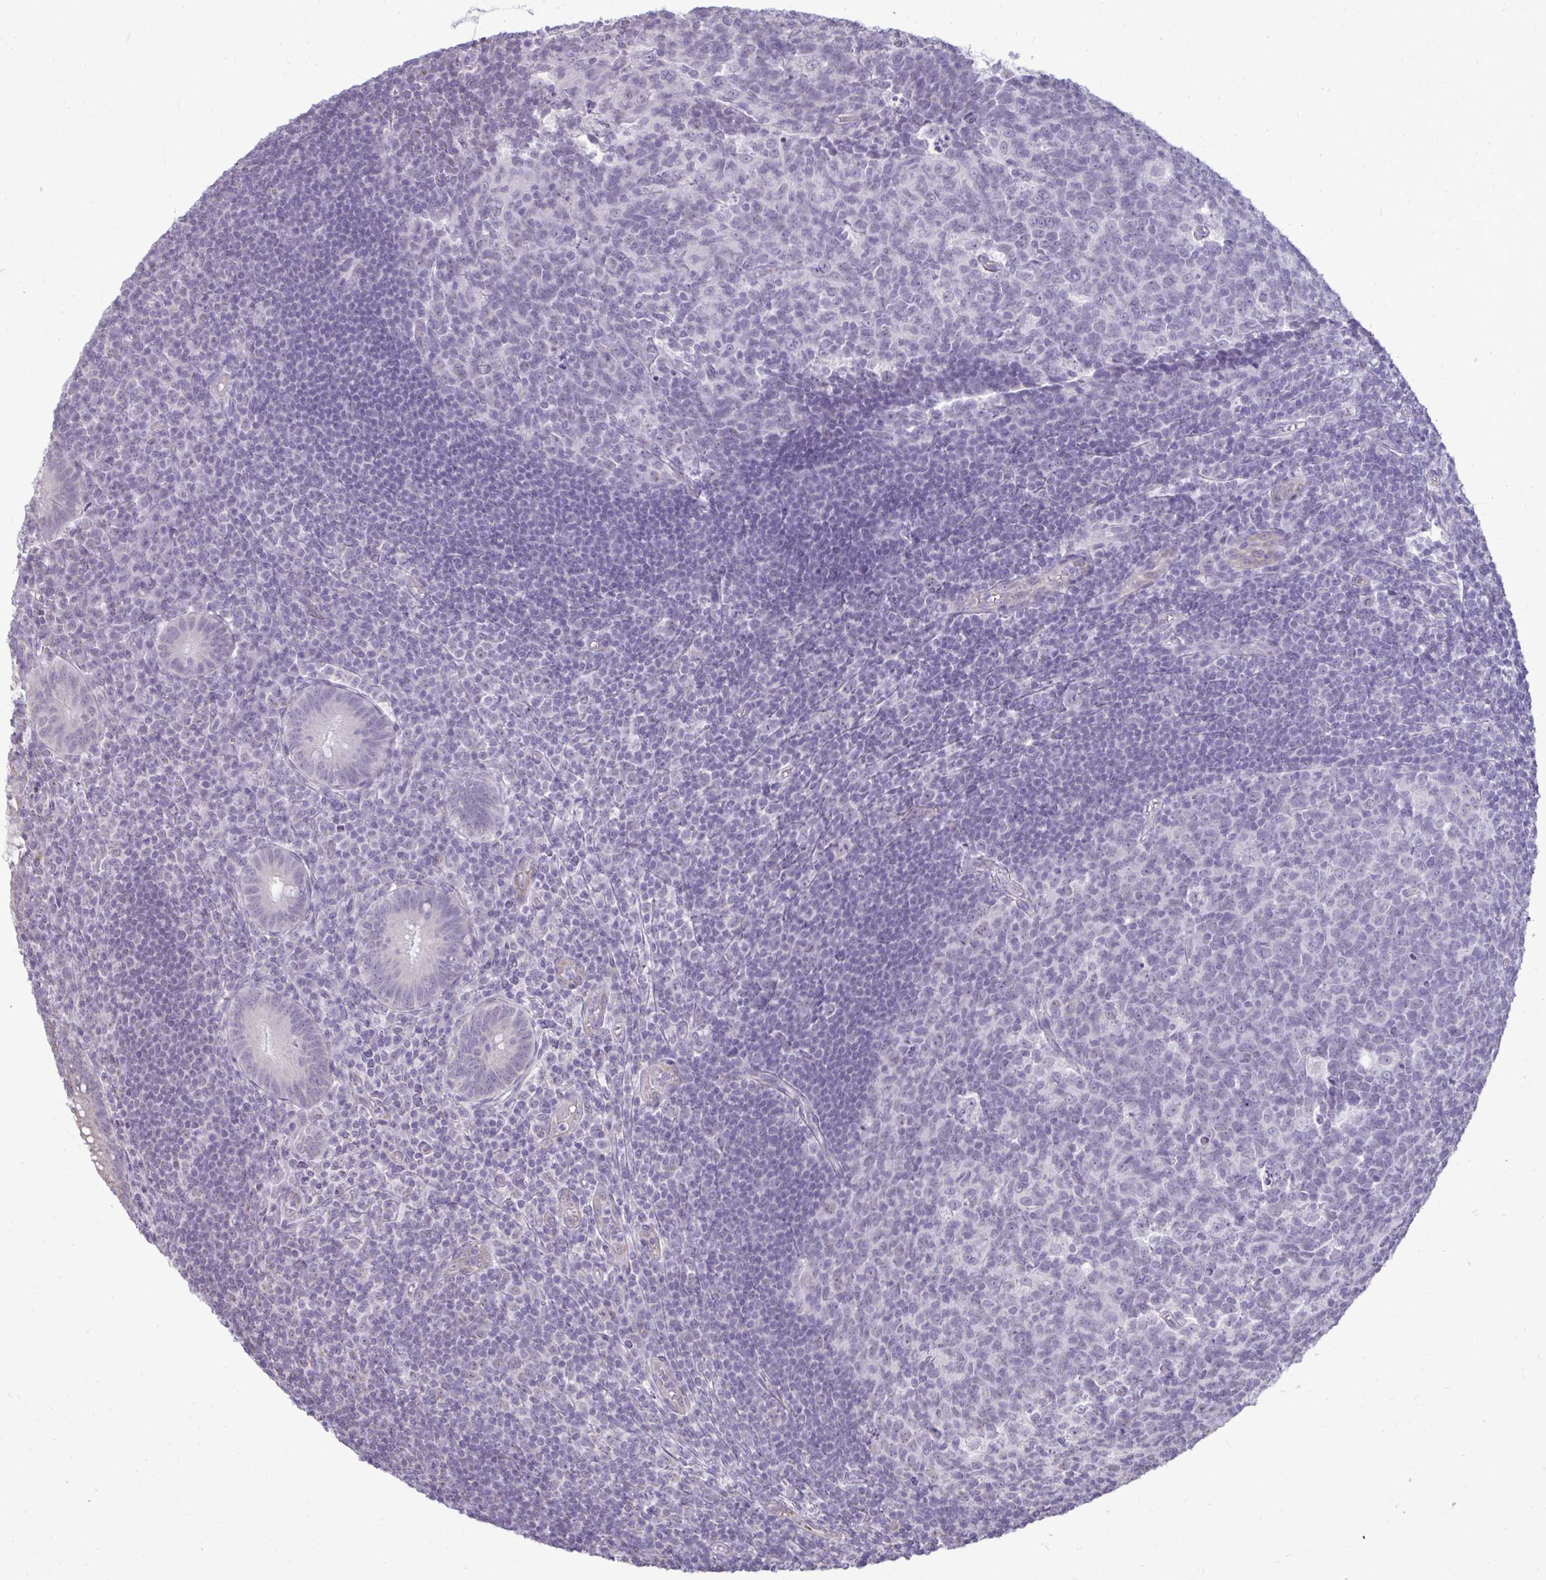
{"staining": {"intensity": "negative", "quantity": "none", "location": "none"}, "tissue": "appendix", "cell_type": "Glandular cells", "image_type": "normal", "snomed": [{"axis": "morphology", "description": "Normal tissue, NOS"}, {"axis": "topography", "description": "Appendix"}], "caption": "Normal appendix was stained to show a protein in brown. There is no significant expression in glandular cells. (Stains: DAB immunohistochemistry with hematoxylin counter stain, Microscopy: brightfield microscopy at high magnification).", "gene": "NPPA", "patient": {"sex": "male", "age": 18}}